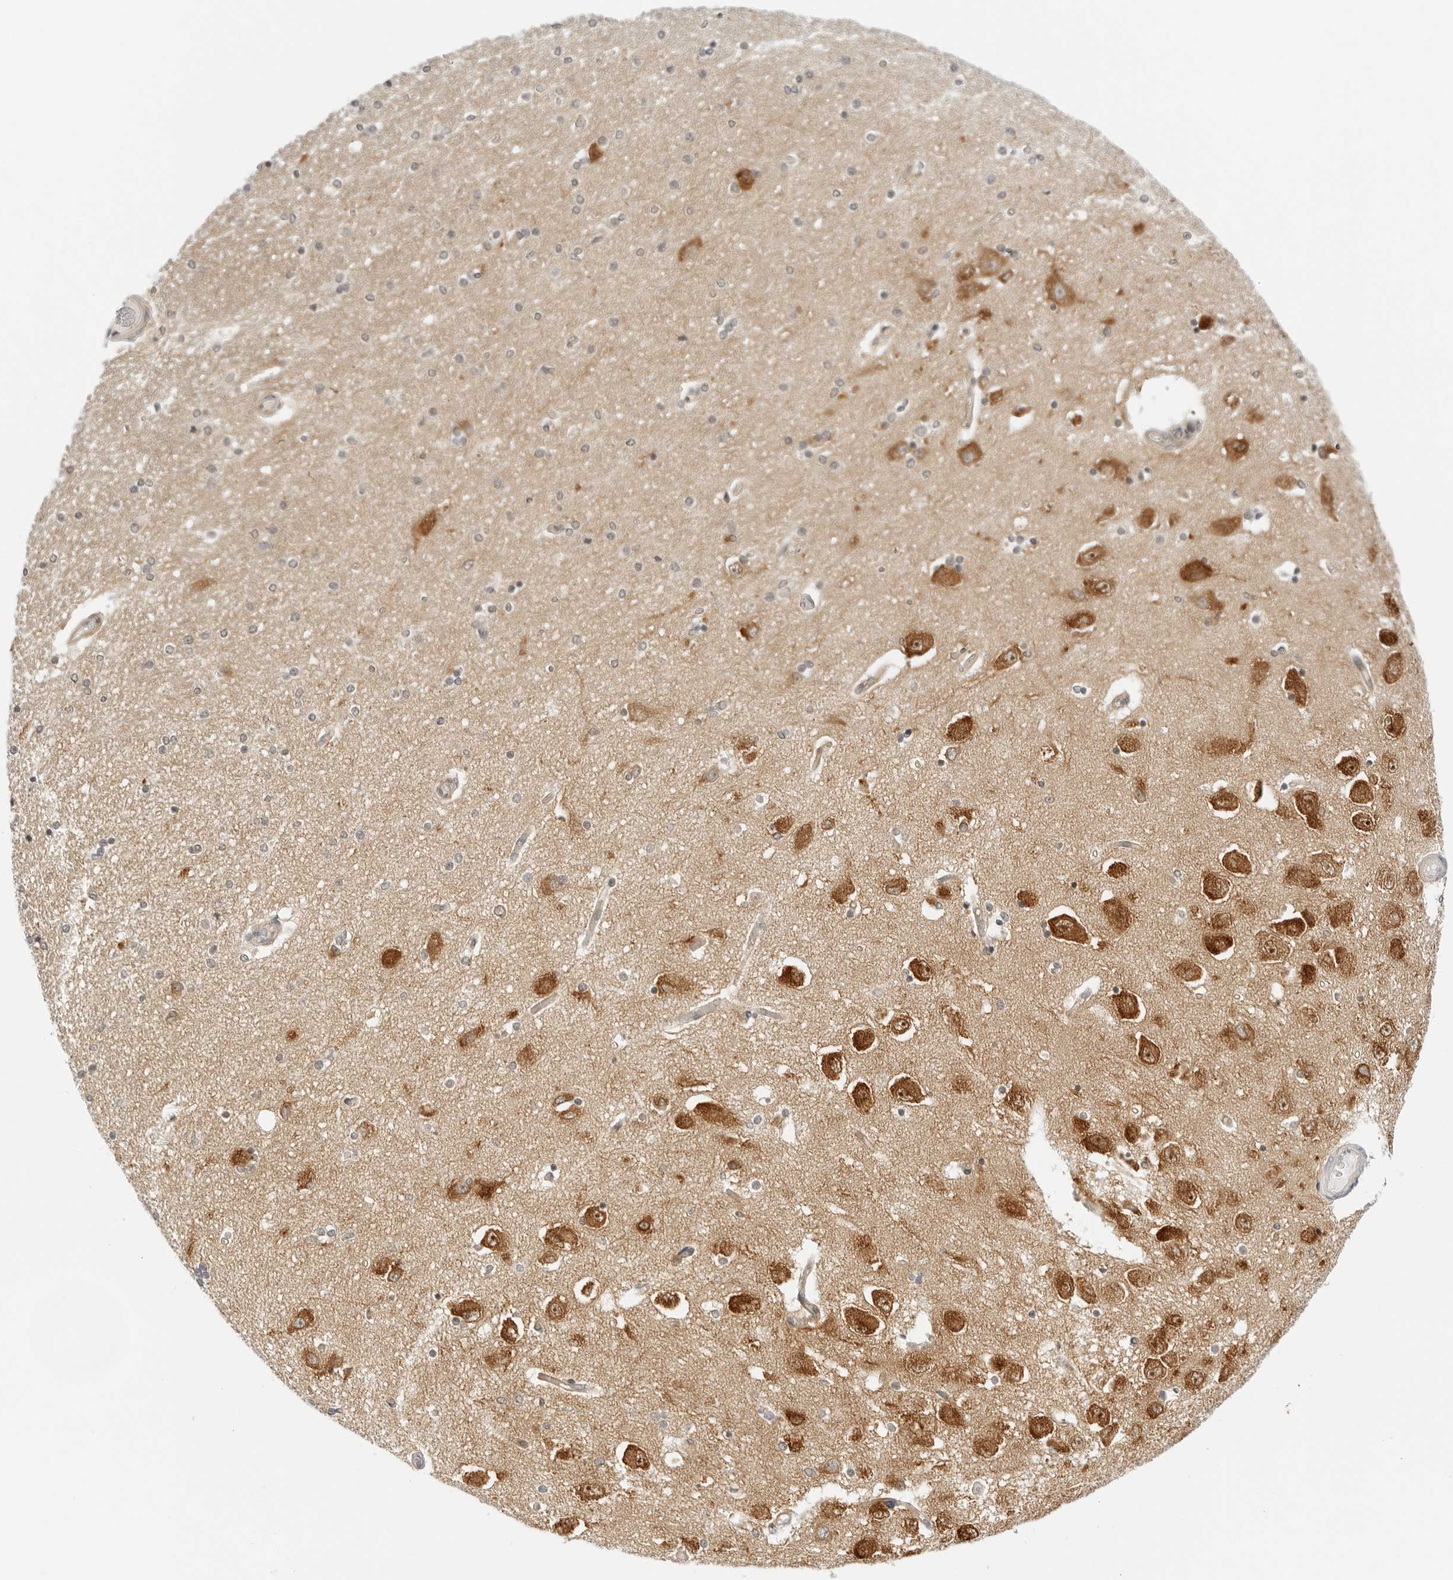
{"staining": {"intensity": "negative", "quantity": "none", "location": "none"}, "tissue": "hippocampus", "cell_type": "Glial cells", "image_type": "normal", "snomed": [{"axis": "morphology", "description": "Normal tissue, NOS"}, {"axis": "topography", "description": "Hippocampus"}], "caption": "Immunohistochemical staining of unremarkable human hippocampus displays no significant expression in glial cells.", "gene": "OSCP1", "patient": {"sex": "female", "age": 54}}